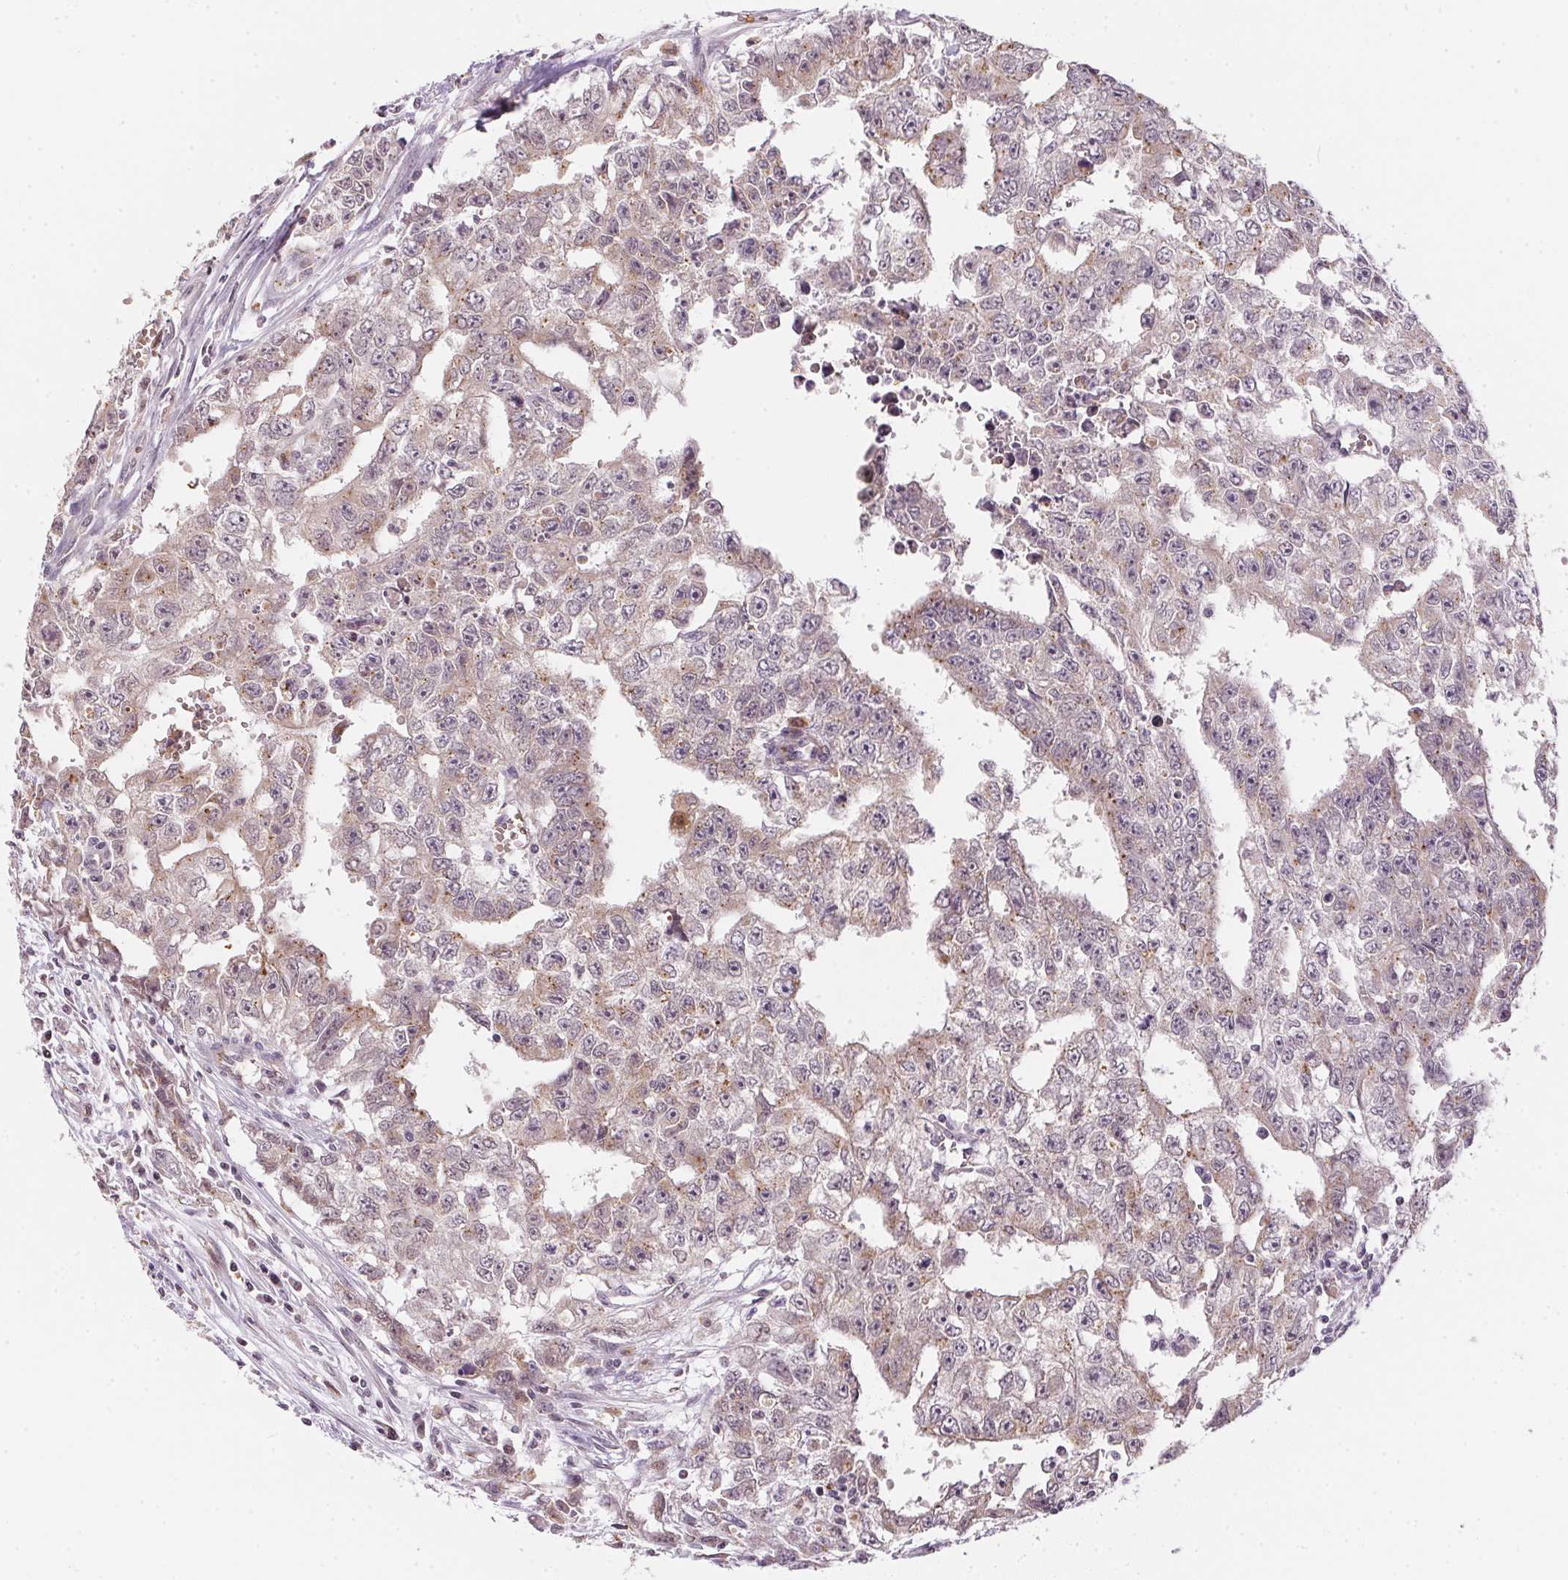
{"staining": {"intensity": "weak", "quantity": "<25%", "location": "cytoplasmic/membranous"}, "tissue": "testis cancer", "cell_type": "Tumor cells", "image_type": "cancer", "snomed": [{"axis": "morphology", "description": "Carcinoma, Embryonal, NOS"}, {"axis": "morphology", "description": "Teratoma, malignant, NOS"}, {"axis": "topography", "description": "Testis"}], "caption": "Immunohistochemistry histopathology image of human testis malignant teratoma stained for a protein (brown), which exhibits no staining in tumor cells.", "gene": "METTL13", "patient": {"sex": "male", "age": 24}}